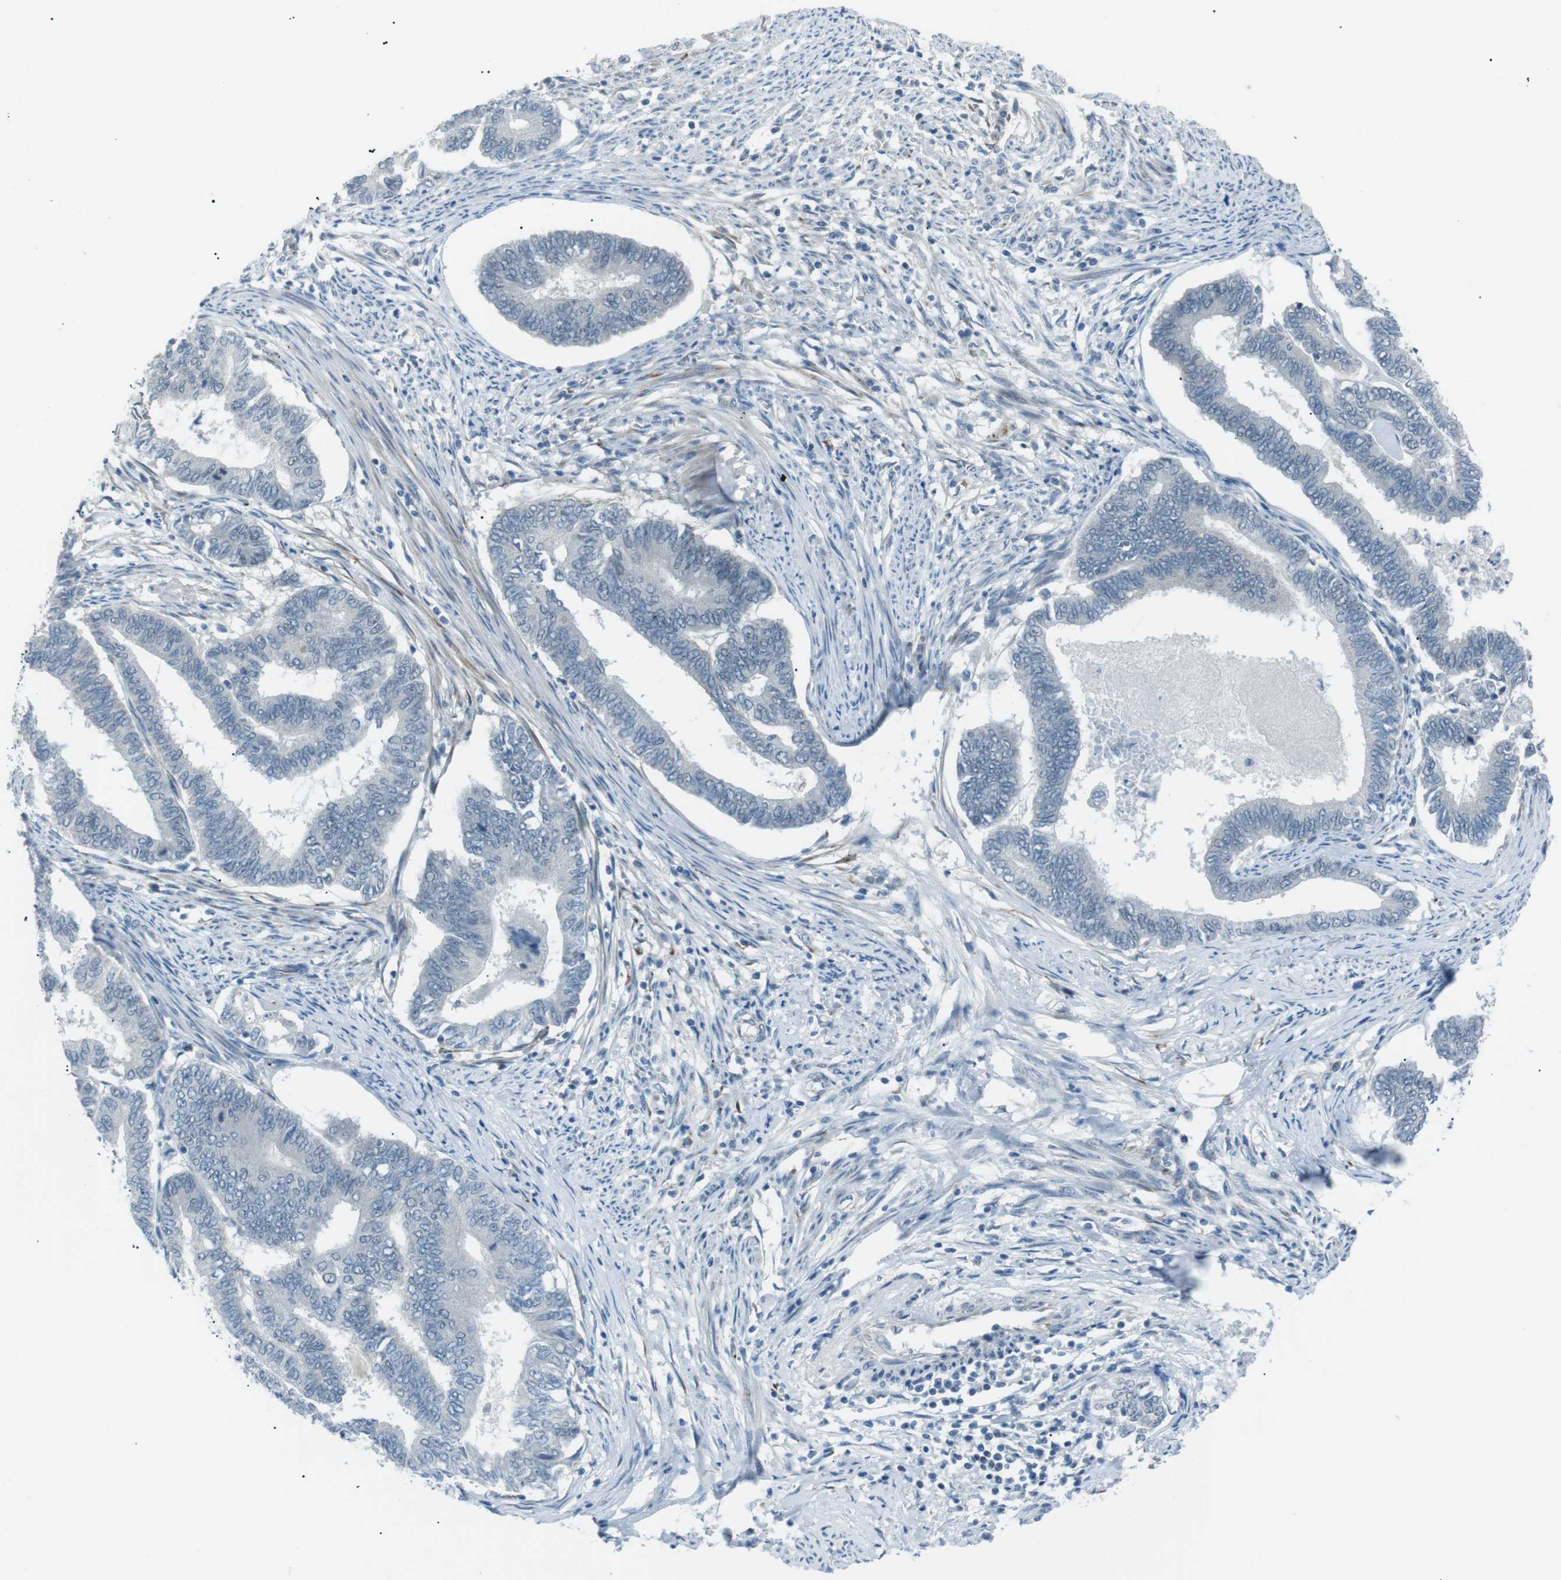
{"staining": {"intensity": "negative", "quantity": "none", "location": "none"}, "tissue": "endometrial cancer", "cell_type": "Tumor cells", "image_type": "cancer", "snomed": [{"axis": "morphology", "description": "Adenocarcinoma, NOS"}, {"axis": "topography", "description": "Endometrium"}], "caption": "The micrograph shows no staining of tumor cells in endometrial cancer.", "gene": "ARID5B", "patient": {"sex": "female", "age": 86}}